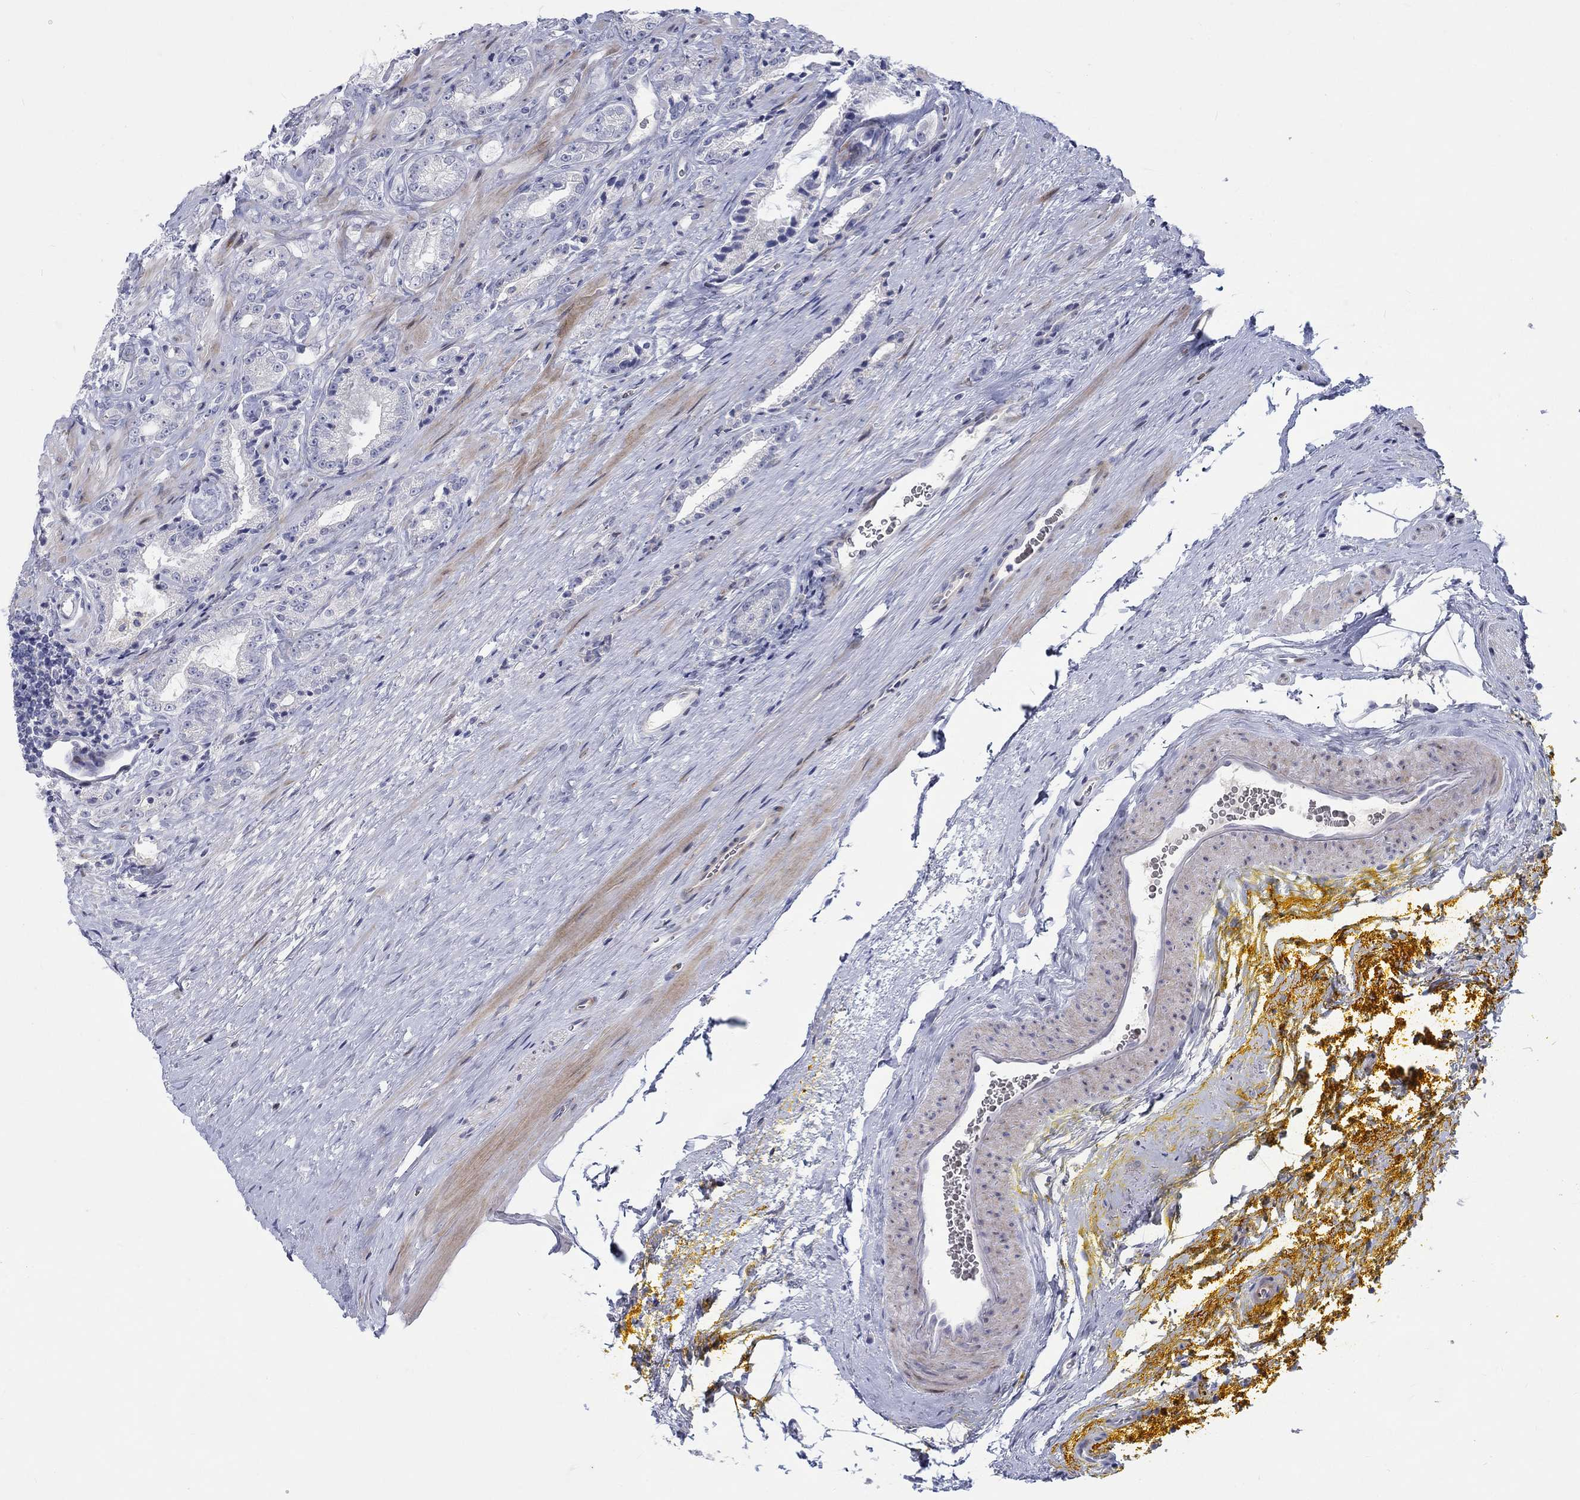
{"staining": {"intensity": "negative", "quantity": "none", "location": "none"}, "tissue": "prostate cancer", "cell_type": "Tumor cells", "image_type": "cancer", "snomed": [{"axis": "morphology", "description": "Adenocarcinoma, NOS"}, {"axis": "topography", "description": "Prostate"}], "caption": "A high-resolution image shows IHC staining of prostate adenocarcinoma, which shows no significant positivity in tumor cells.", "gene": "ARHGAP36", "patient": {"sex": "male", "age": 67}}